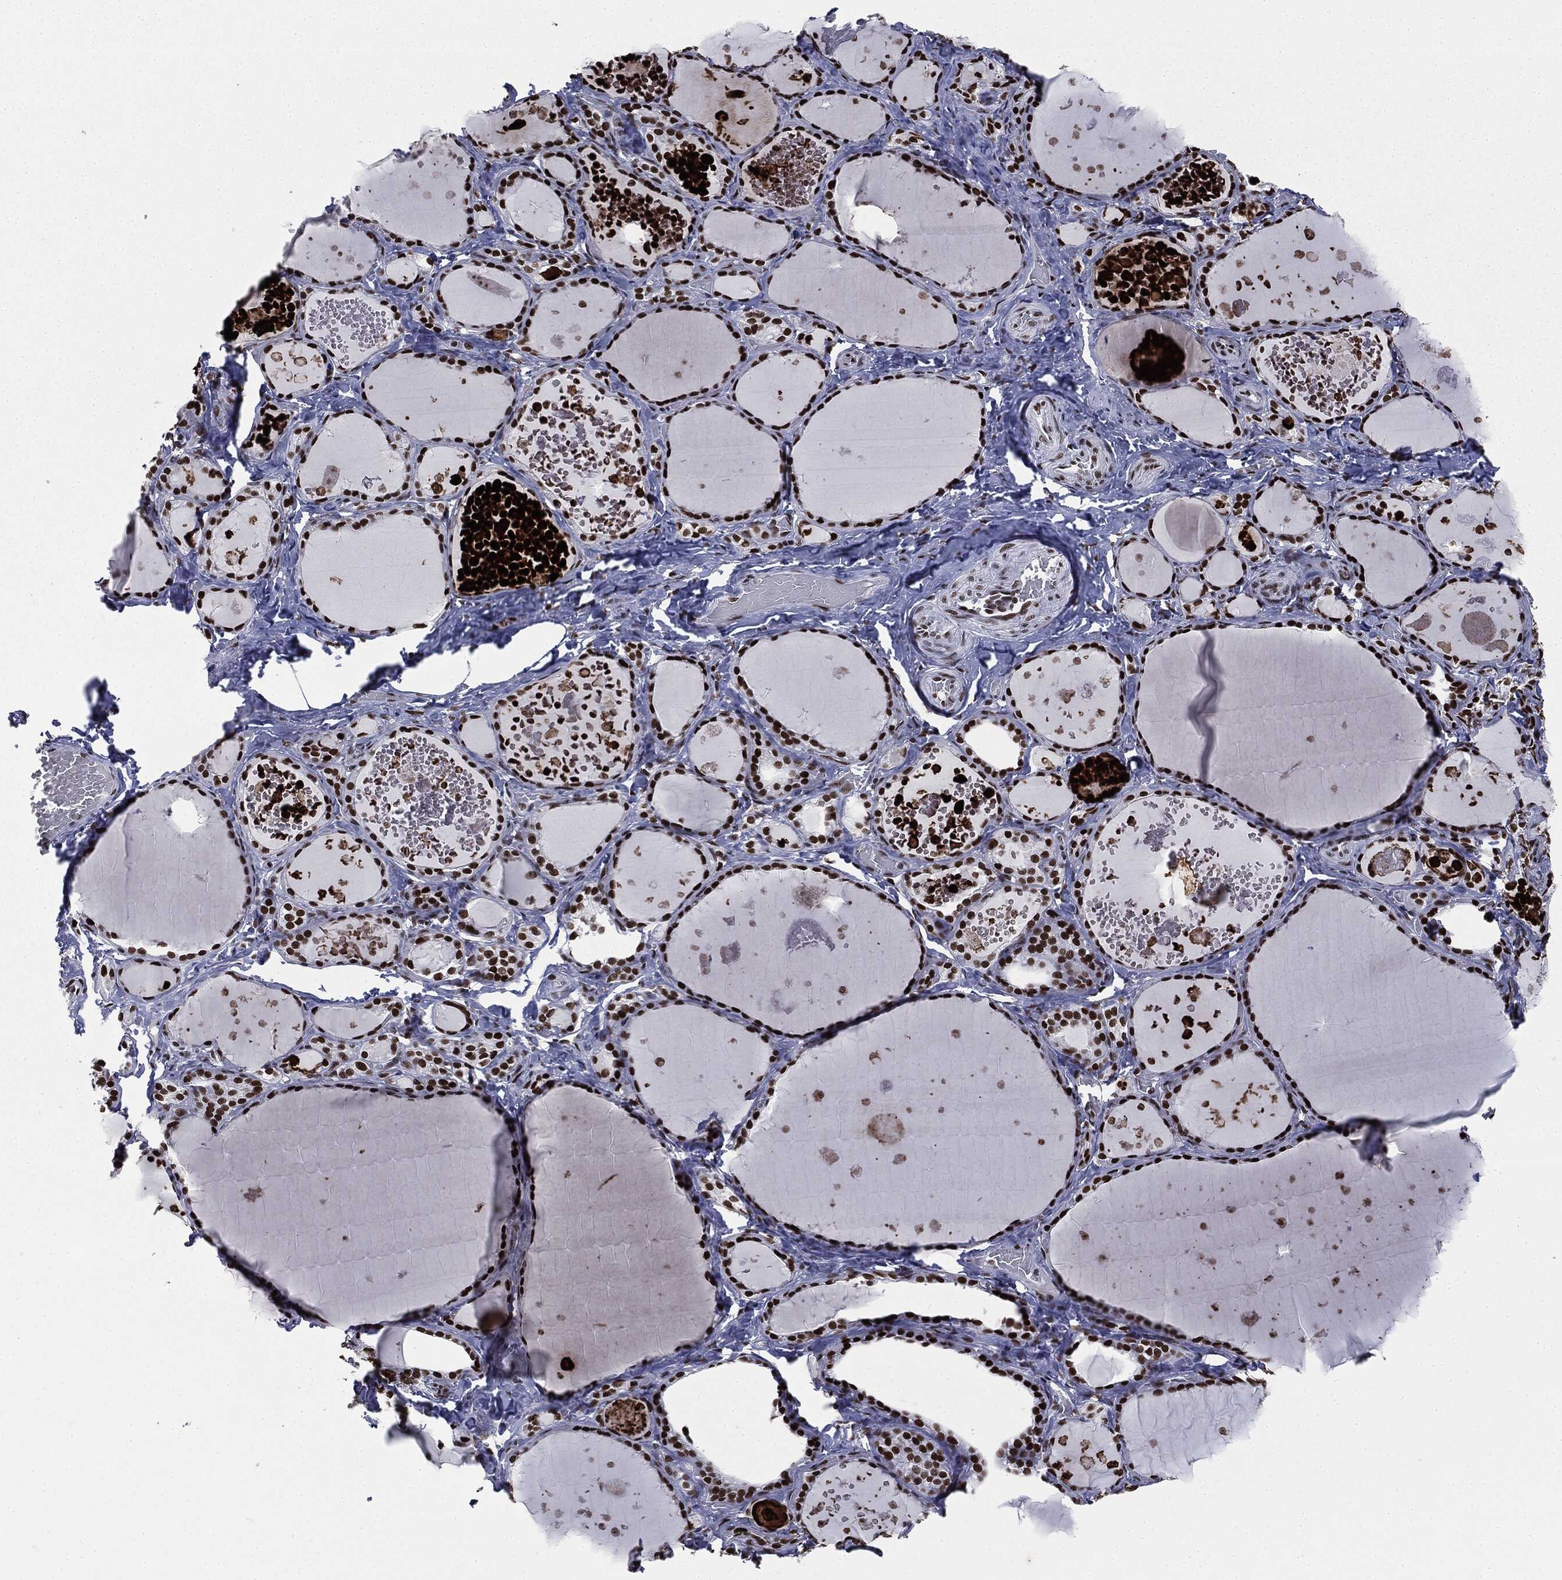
{"staining": {"intensity": "strong", "quantity": ">75%", "location": "nuclear"}, "tissue": "thyroid gland", "cell_type": "Glandular cells", "image_type": "normal", "snomed": [{"axis": "morphology", "description": "Normal tissue, NOS"}, {"axis": "topography", "description": "Thyroid gland"}], "caption": "Immunohistochemical staining of unremarkable human thyroid gland demonstrates high levels of strong nuclear expression in approximately >75% of glandular cells.", "gene": "MSH2", "patient": {"sex": "female", "age": 56}}